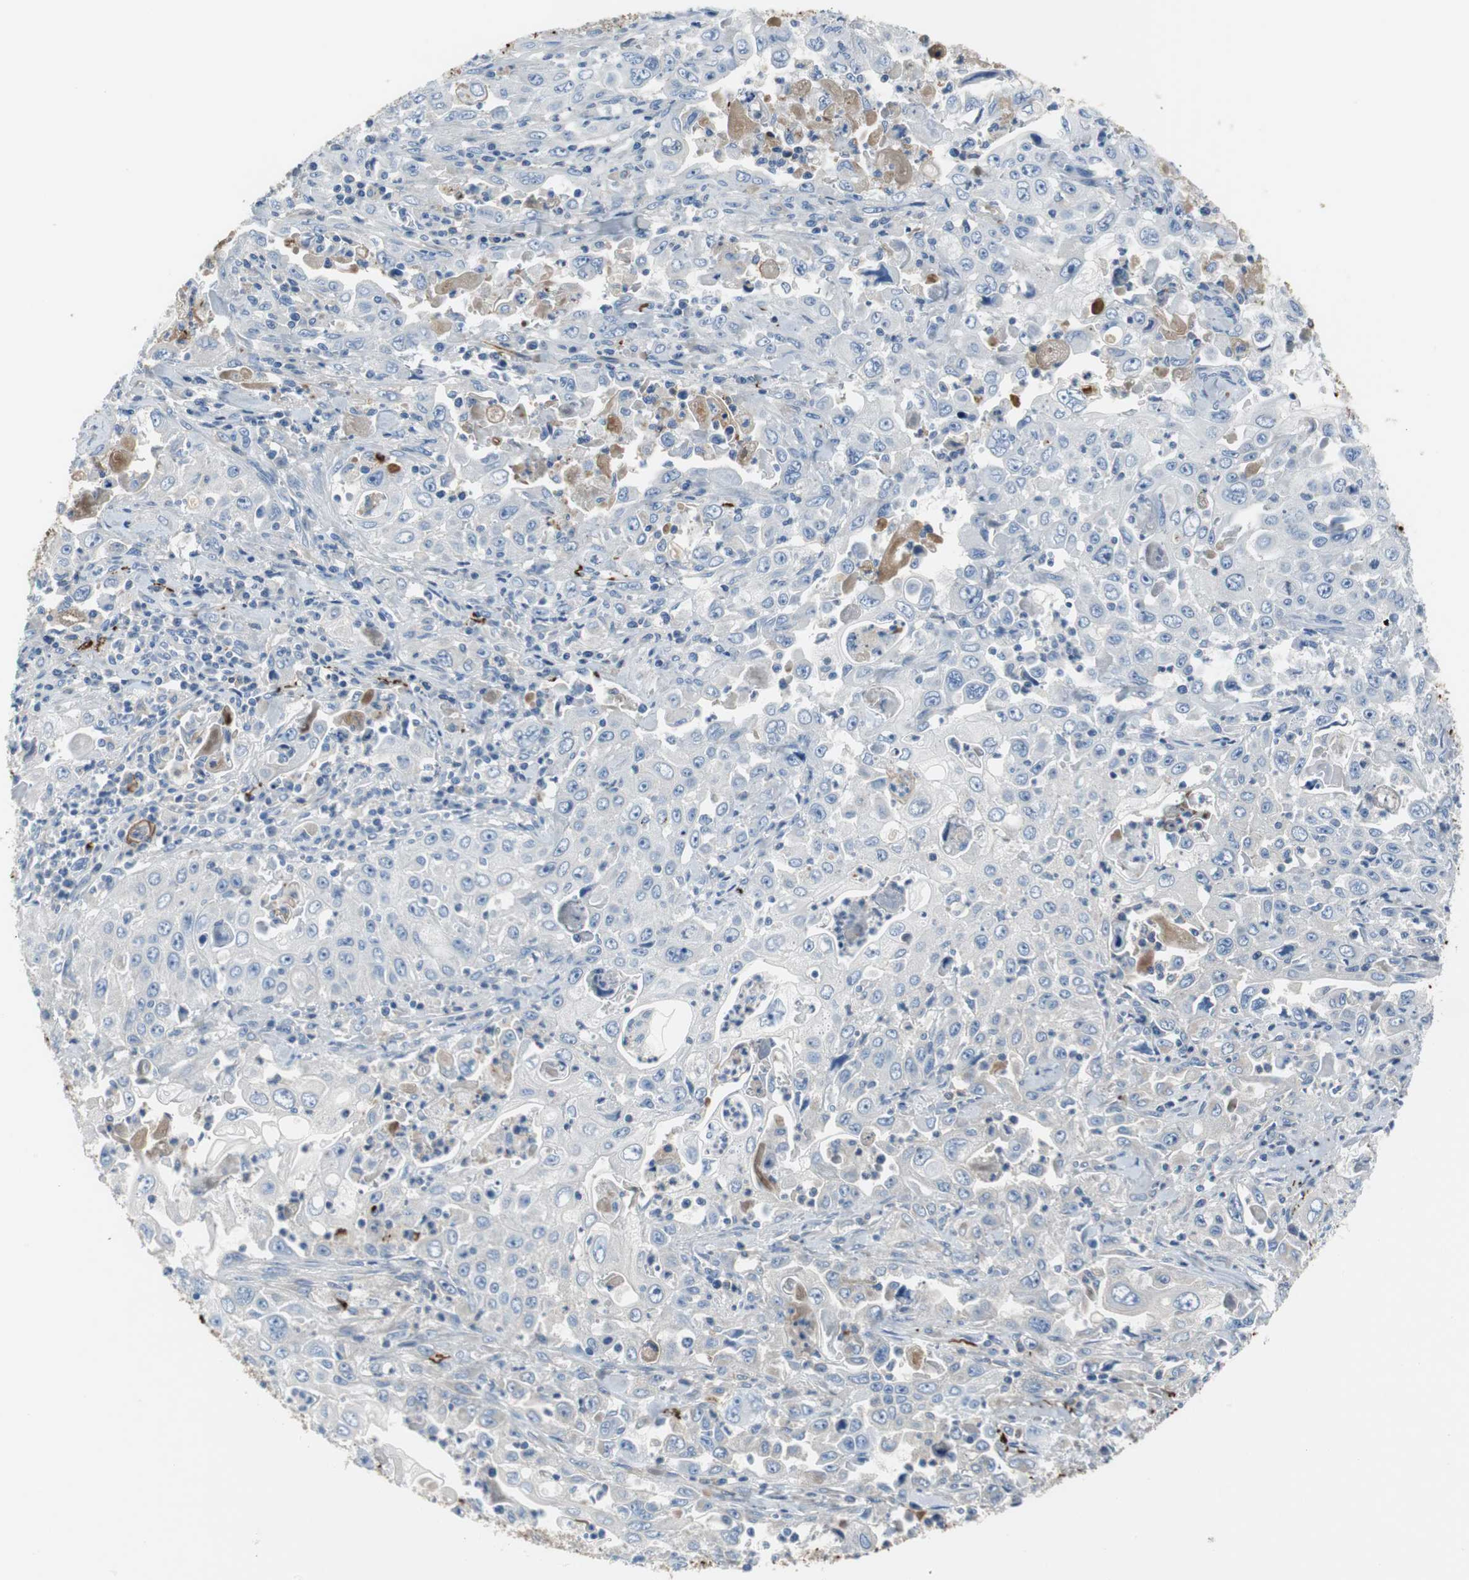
{"staining": {"intensity": "weak", "quantity": "<25%", "location": "cytoplasmic/membranous"}, "tissue": "pancreatic cancer", "cell_type": "Tumor cells", "image_type": "cancer", "snomed": [{"axis": "morphology", "description": "Adenocarcinoma, NOS"}, {"axis": "topography", "description": "Pancreas"}], "caption": "Tumor cells show no significant protein expression in pancreatic cancer (adenocarcinoma).", "gene": "APCS", "patient": {"sex": "male", "age": 70}}